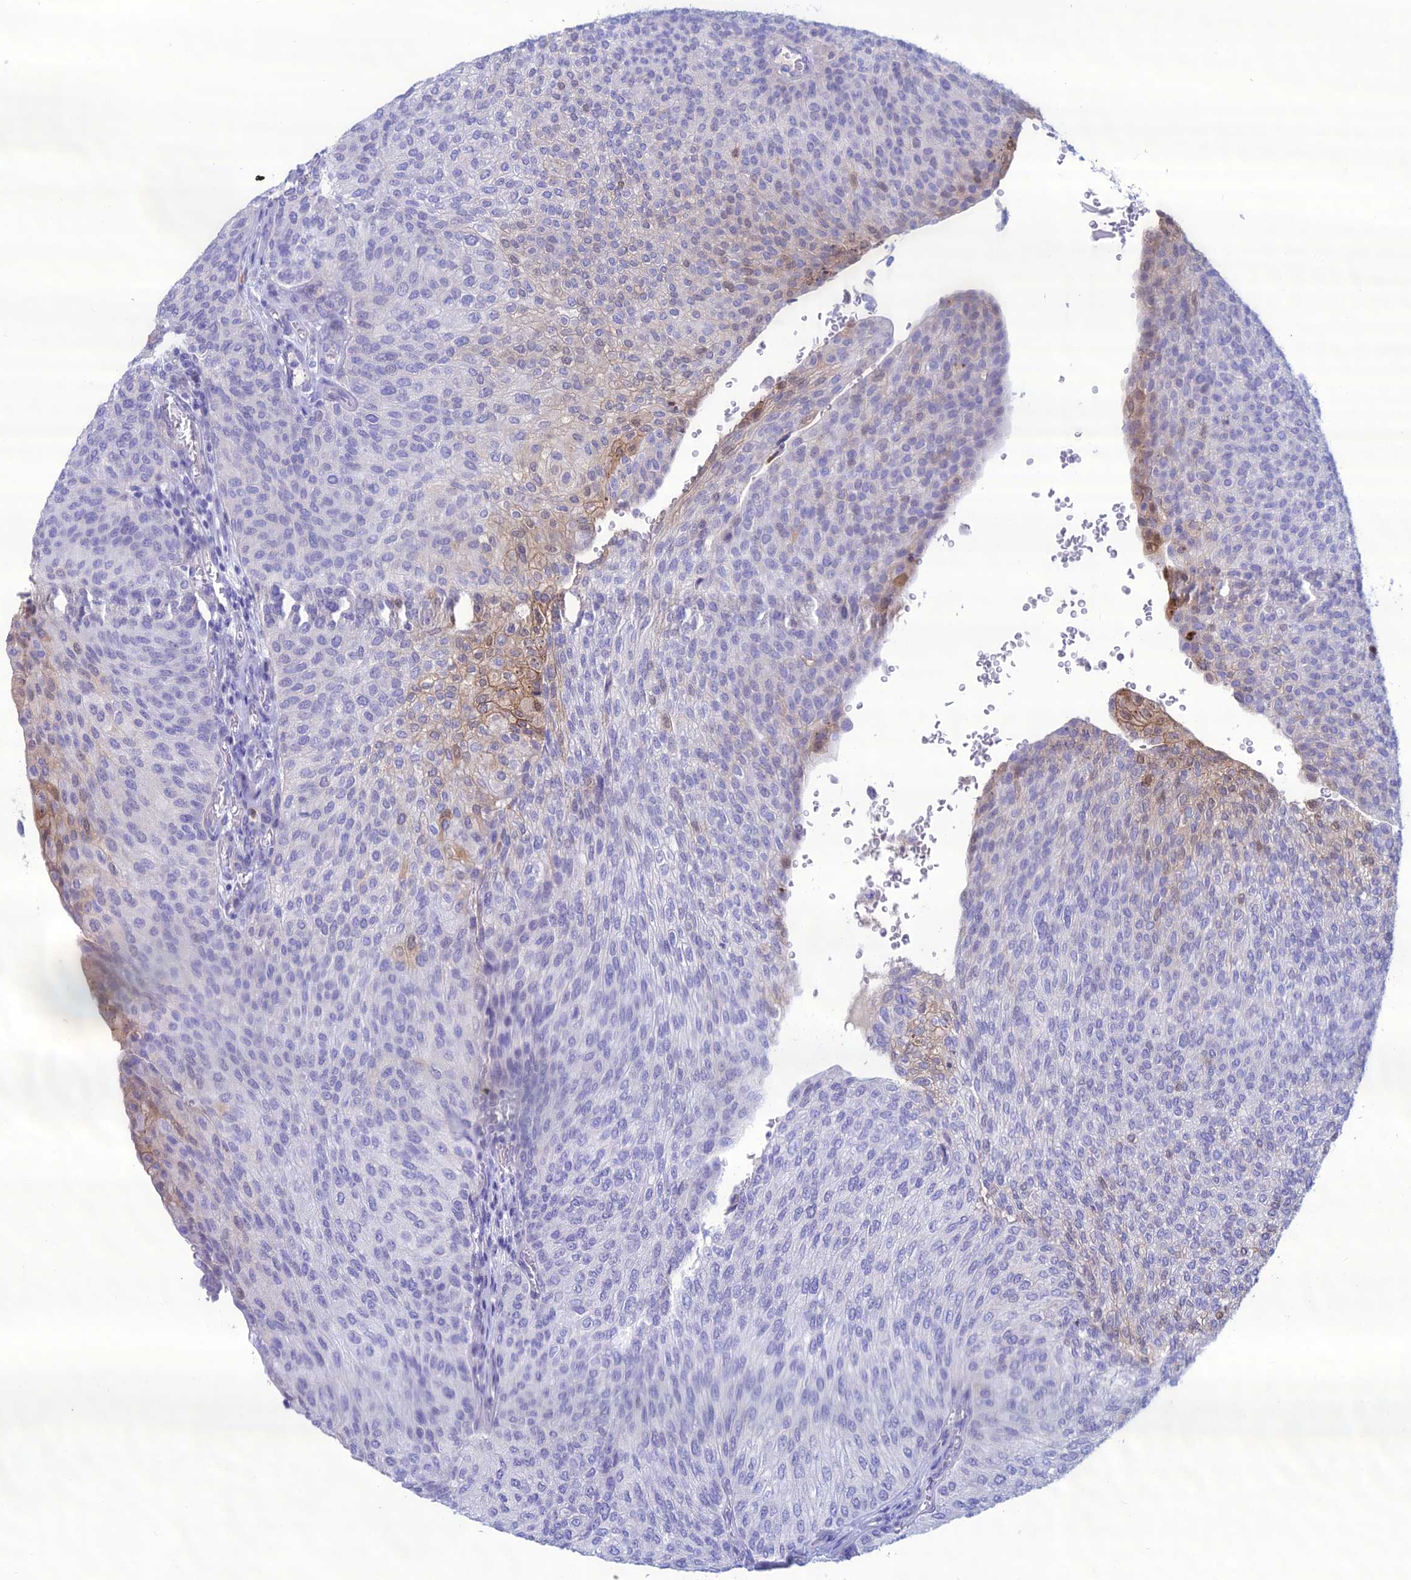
{"staining": {"intensity": "weak", "quantity": "<25%", "location": "cytoplasmic/membranous"}, "tissue": "urothelial cancer", "cell_type": "Tumor cells", "image_type": "cancer", "snomed": [{"axis": "morphology", "description": "Urothelial carcinoma, High grade"}, {"axis": "topography", "description": "Urinary bladder"}], "caption": "The histopathology image displays no staining of tumor cells in urothelial cancer. (Brightfield microscopy of DAB immunohistochemistry at high magnification).", "gene": "CRB2", "patient": {"sex": "female", "age": 79}}